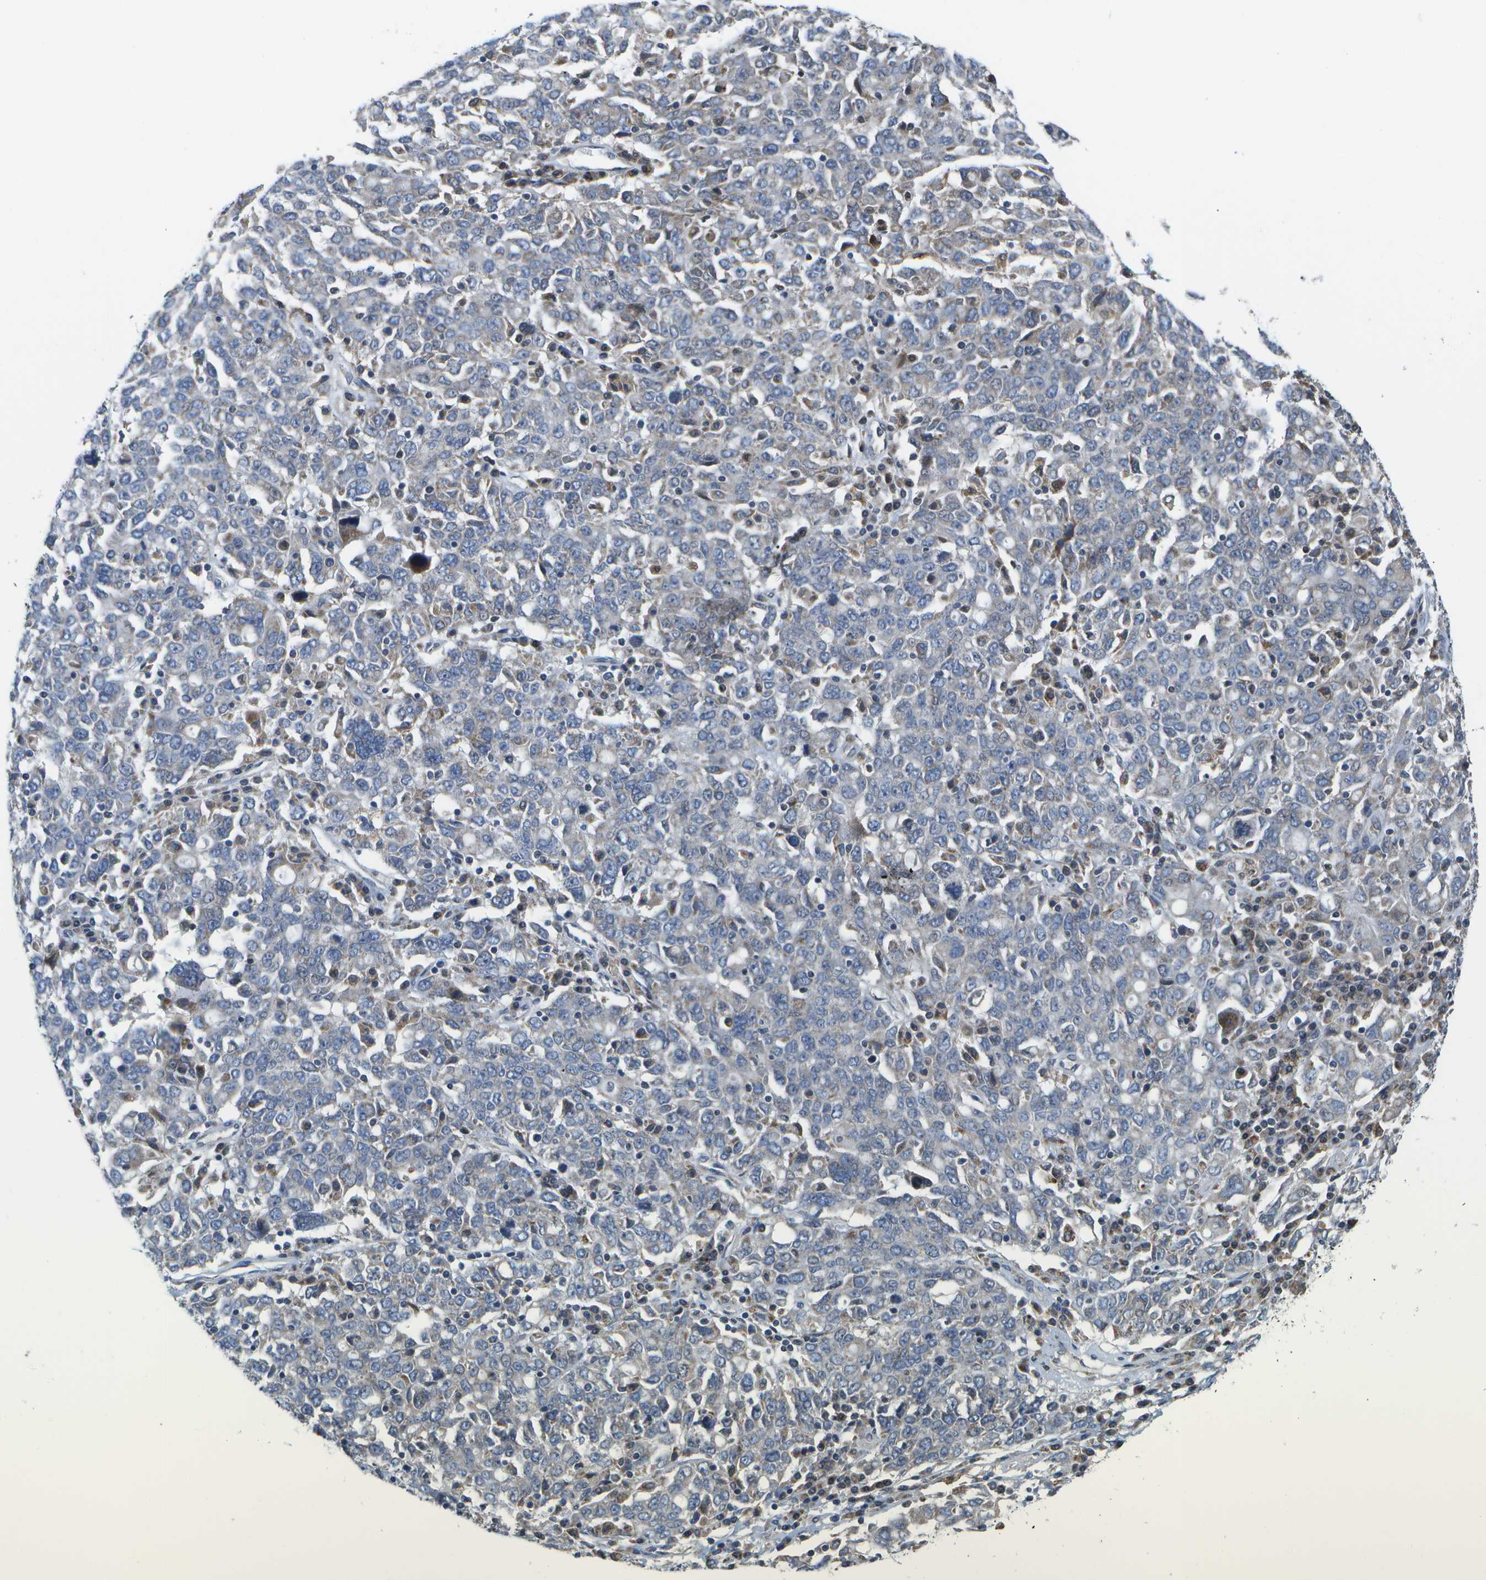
{"staining": {"intensity": "weak", "quantity": "<25%", "location": "cytoplasmic/membranous"}, "tissue": "ovarian cancer", "cell_type": "Tumor cells", "image_type": "cancer", "snomed": [{"axis": "morphology", "description": "Carcinoma, endometroid"}, {"axis": "topography", "description": "Ovary"}], "caption": "This is an immunohistochemistry (IHC) micrograph of human ovarian endometroid carcinoma. There is no positivity in tumor cells.", "gene": "HADHA", "patient": {"sex": "female", "age": 62}}